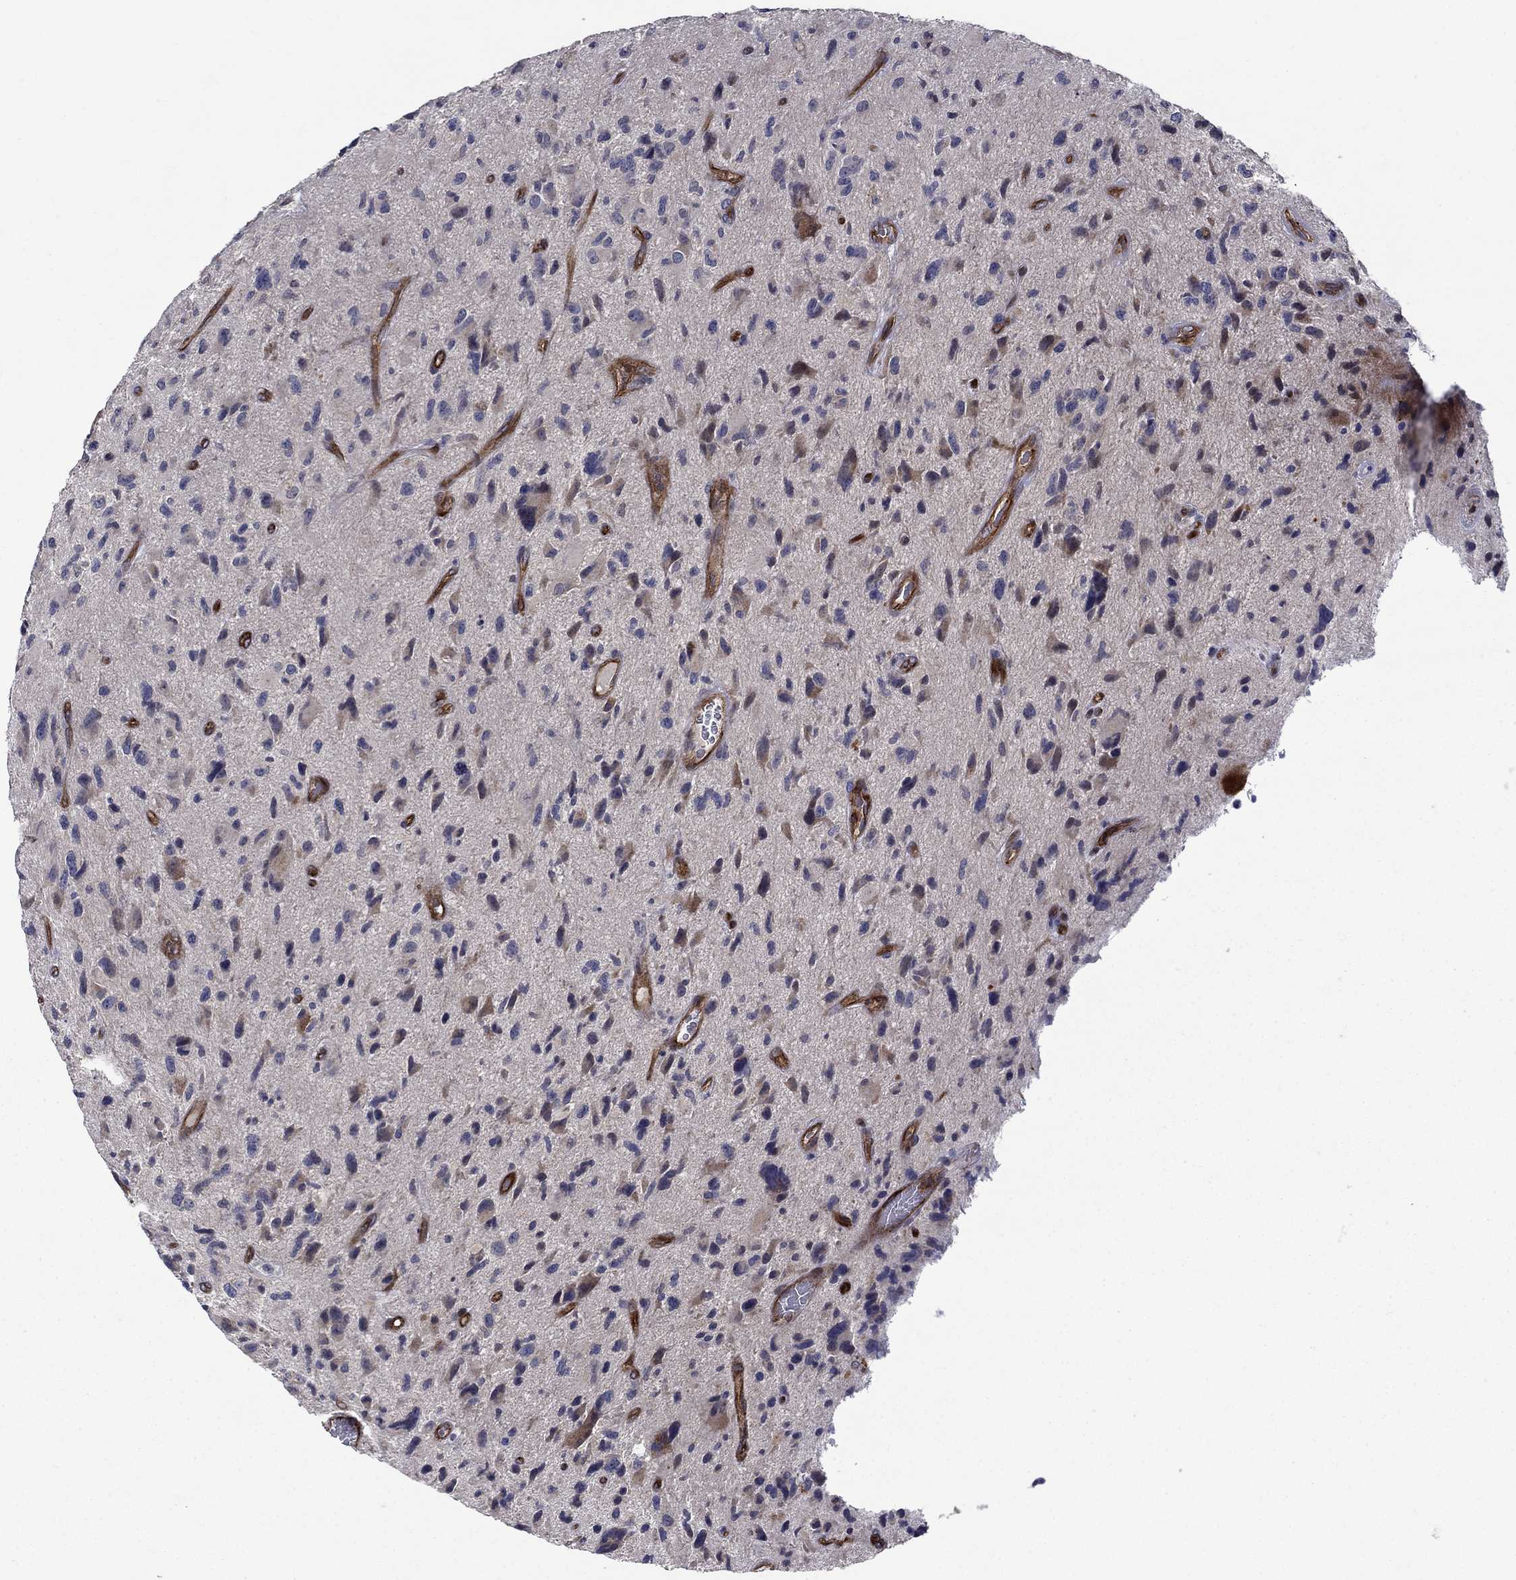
{"staining": {"intensity": "strong", "quantity": "<25%", "location": "cytoplasmic/membranous"}, "tissue": "glioma", "cell_type": "Tumor cells", "image_type": "cancer", "snomed": [{"axis": "morphology", "description": "Glioma, malignant, NOS"}, {"axis": "morphology", "description": "Glioma, malignant, High grade"}, {"axis": "topography", "description": "Brain"}], "caption": "The immunohistochemical stain highlights strong cytoplasmic/membranous positivity in tumor cells of malignant glioma tissue. Ihc stains the protein of interest in brown and the nuclei are stained blue.", "gene": "SLC7A1", "patient": {"sex": "female", "age": 71}}